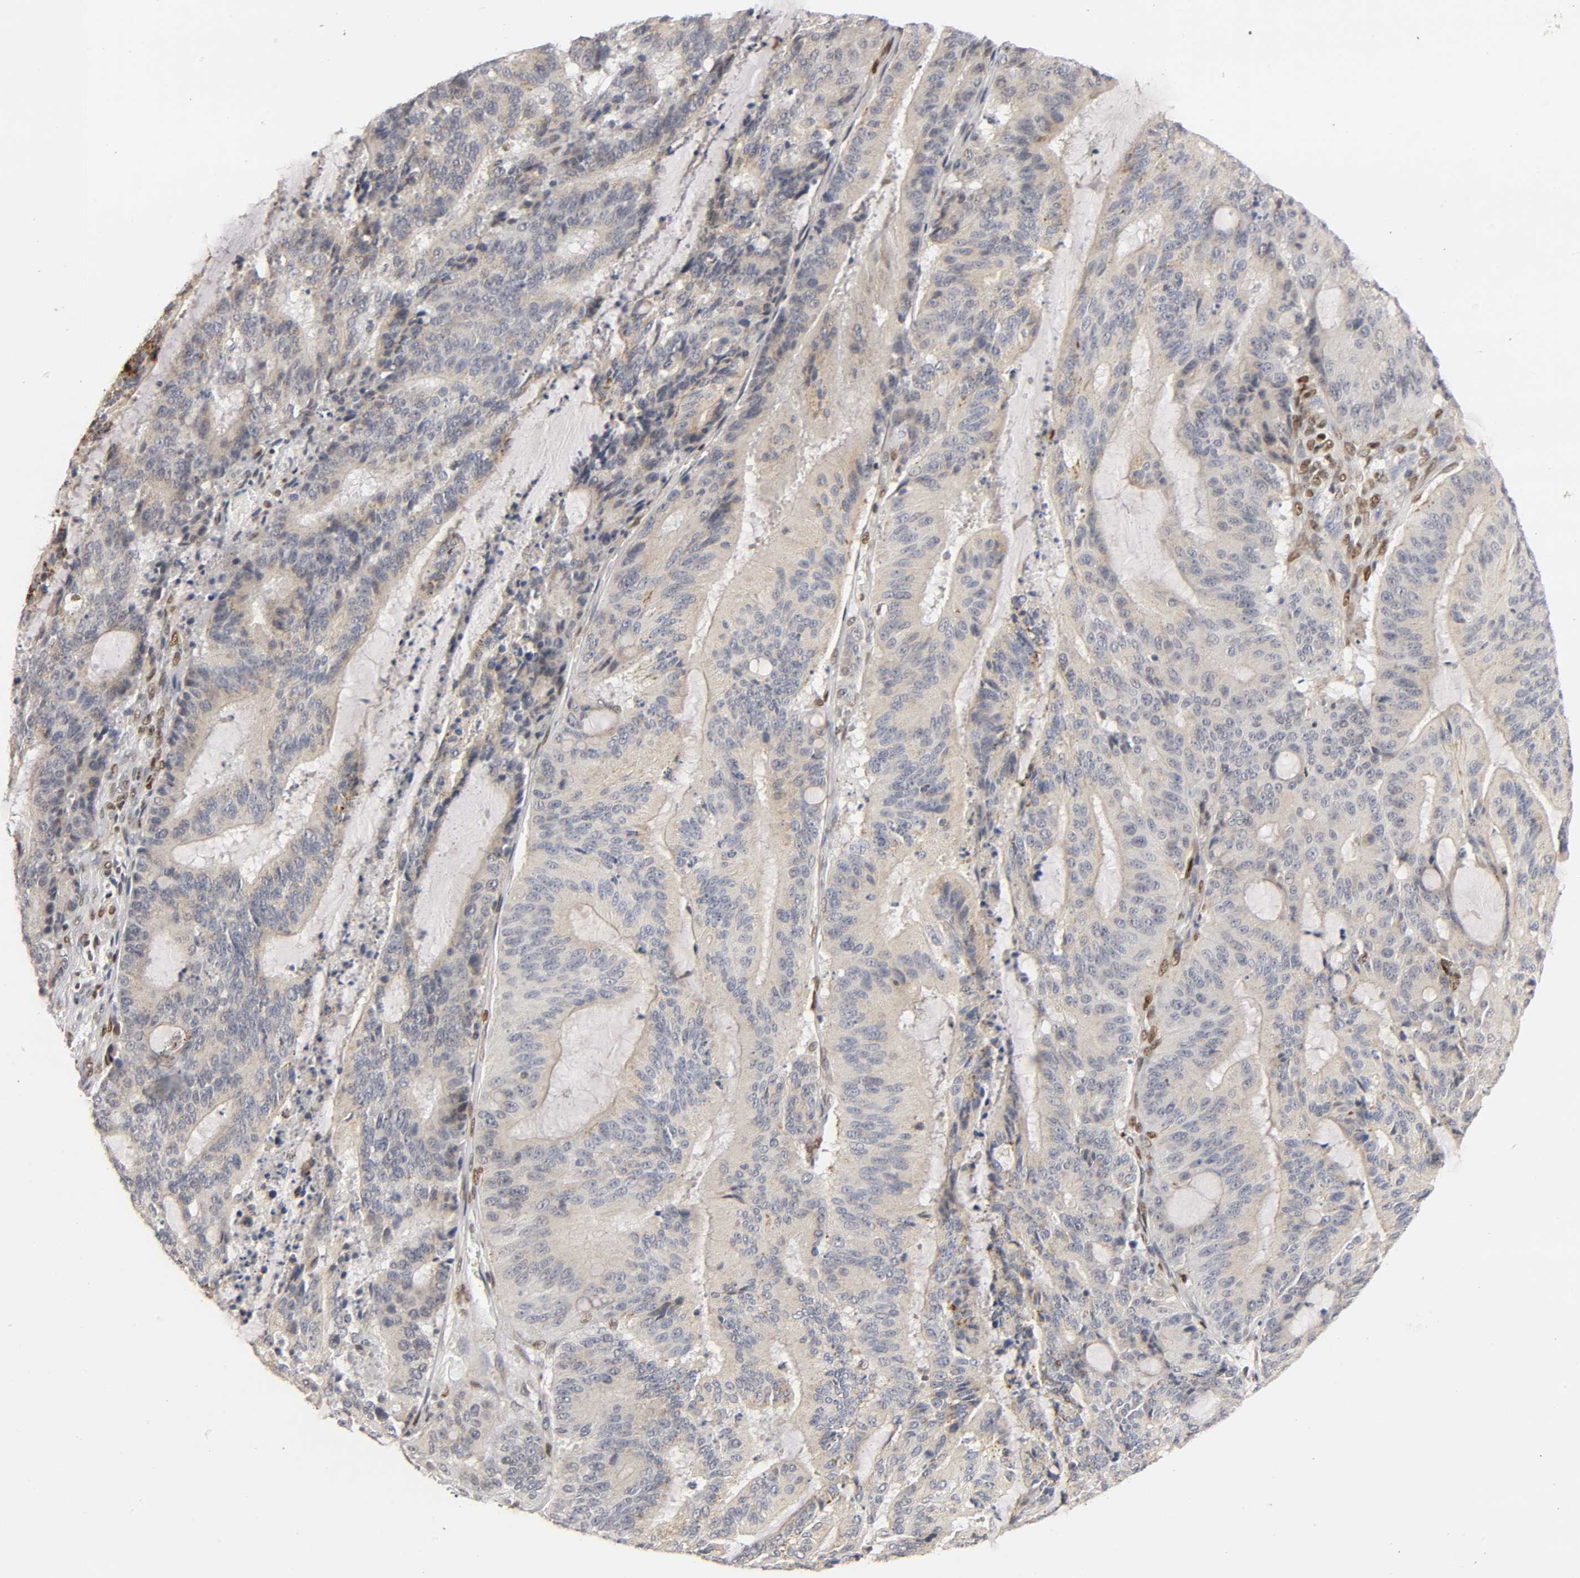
{"staining": {"intensity": "weak", "quantity": ">75%", "location": "cytoplasmic/membranous"}, "tissue": "liver cancer", "cell_type": "Tumor cells", "image_type": "cancer", "snomed": [{"axis": "morphology", "description": "Cholangiocarcinoma"}, {"axis": "topography", "description": "Liver"}], "caption": "There is low levels of weak cytoplasmic/membranous expression in tumor cells of liver cancer (cholangiocarcinoma), as demonstrated by immunohistochemical staining (brown color).", "gene": "RUNX1", "patient": {"sex": "female", "age": 73}}